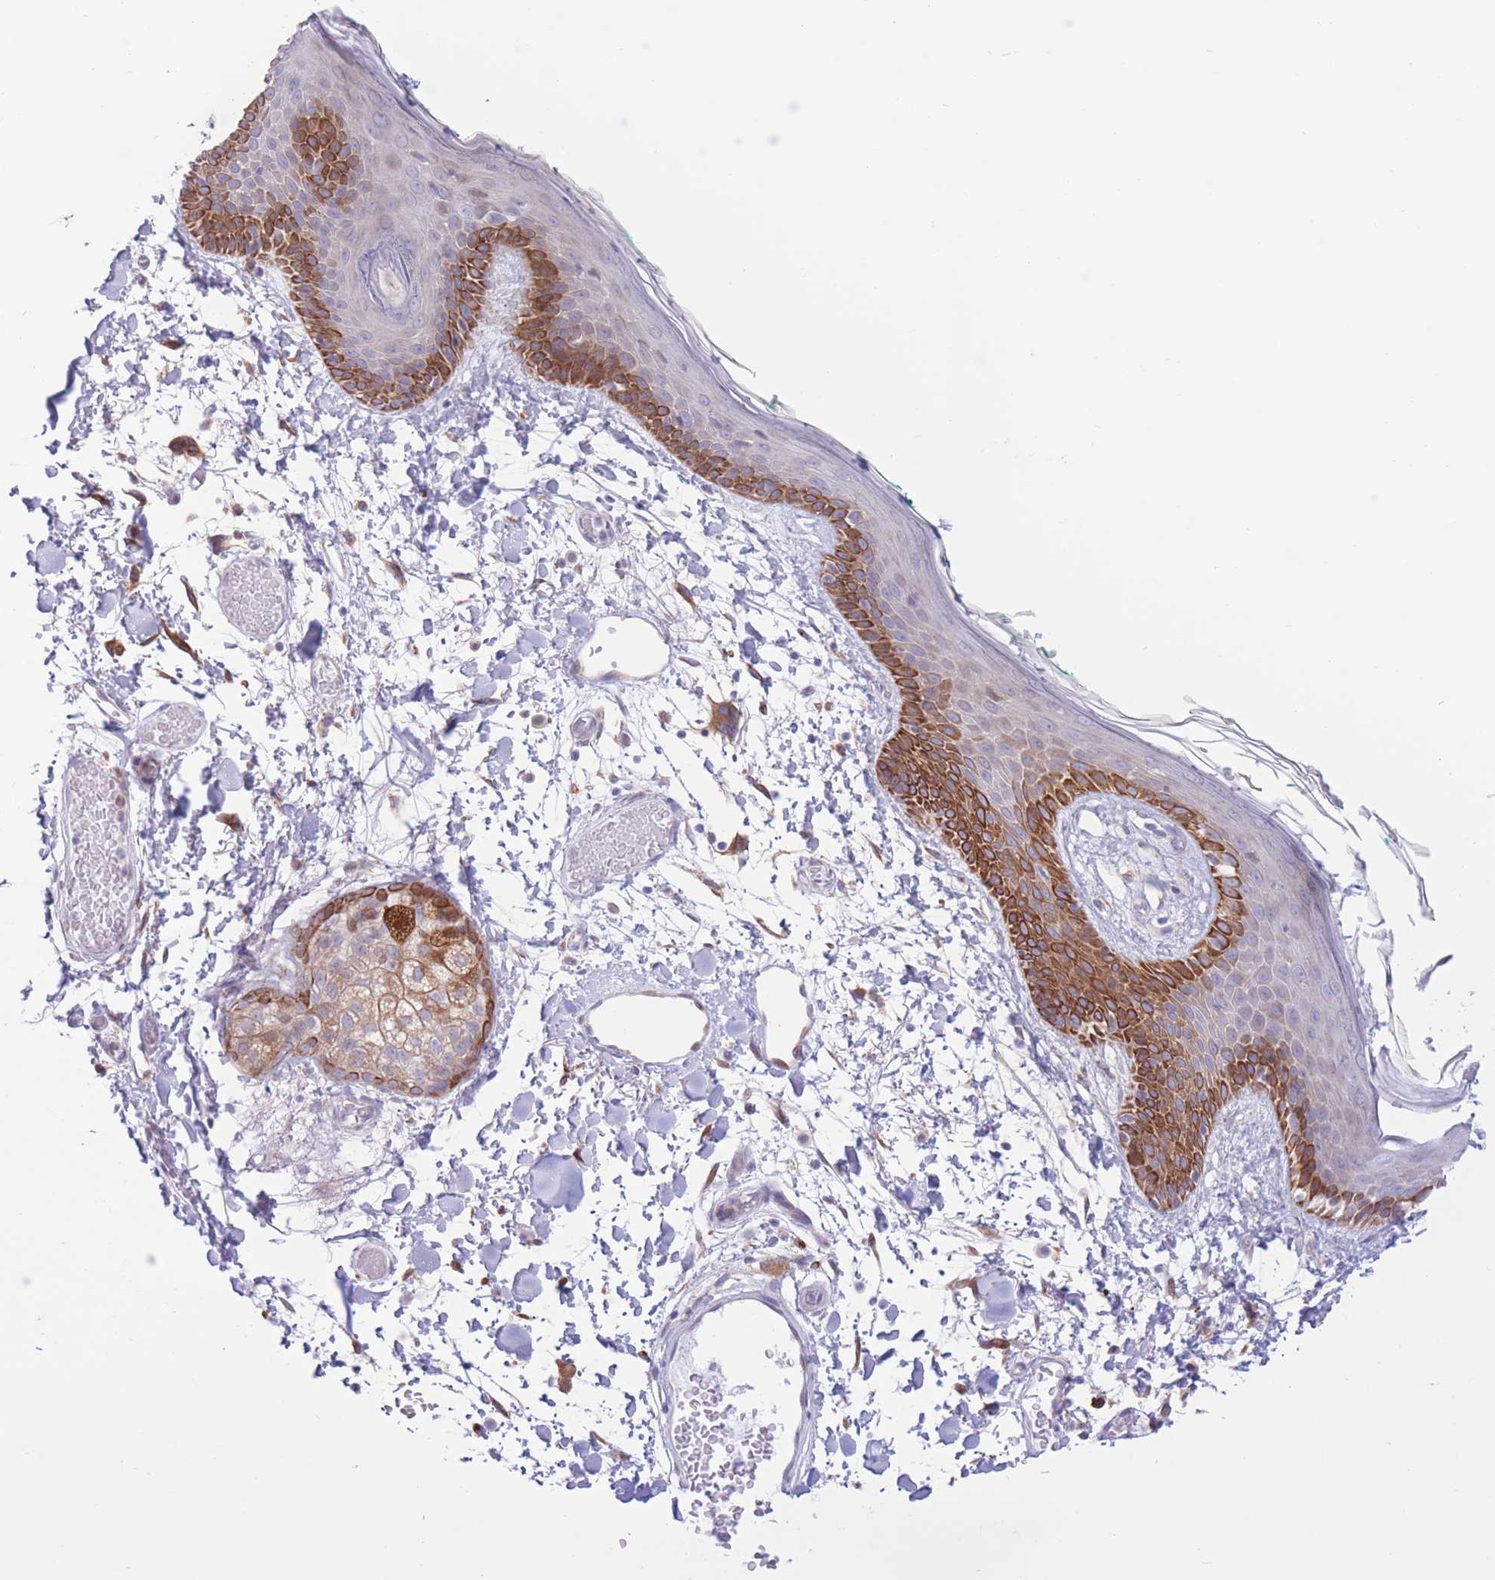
{"staining": {"intensity": "negative", "quantity": "none", "location": "none"}, "tissue": "skin", "cell_type": "Fibroblasts", "image_type": "normal", "snomed": [{"axis": "morphology", "description": "Normal tissue, NOS"}, {"axis": "topography", "description": "Skin"}], "caption": "High magnification brightfield microscopy of benign skin stained with DAB (brown) and counterstained with hematoxylin (blue): fibroblasts show no significant staining.", "gene": "MYDGF", "patient": {"sex": "male", "age": 79}}